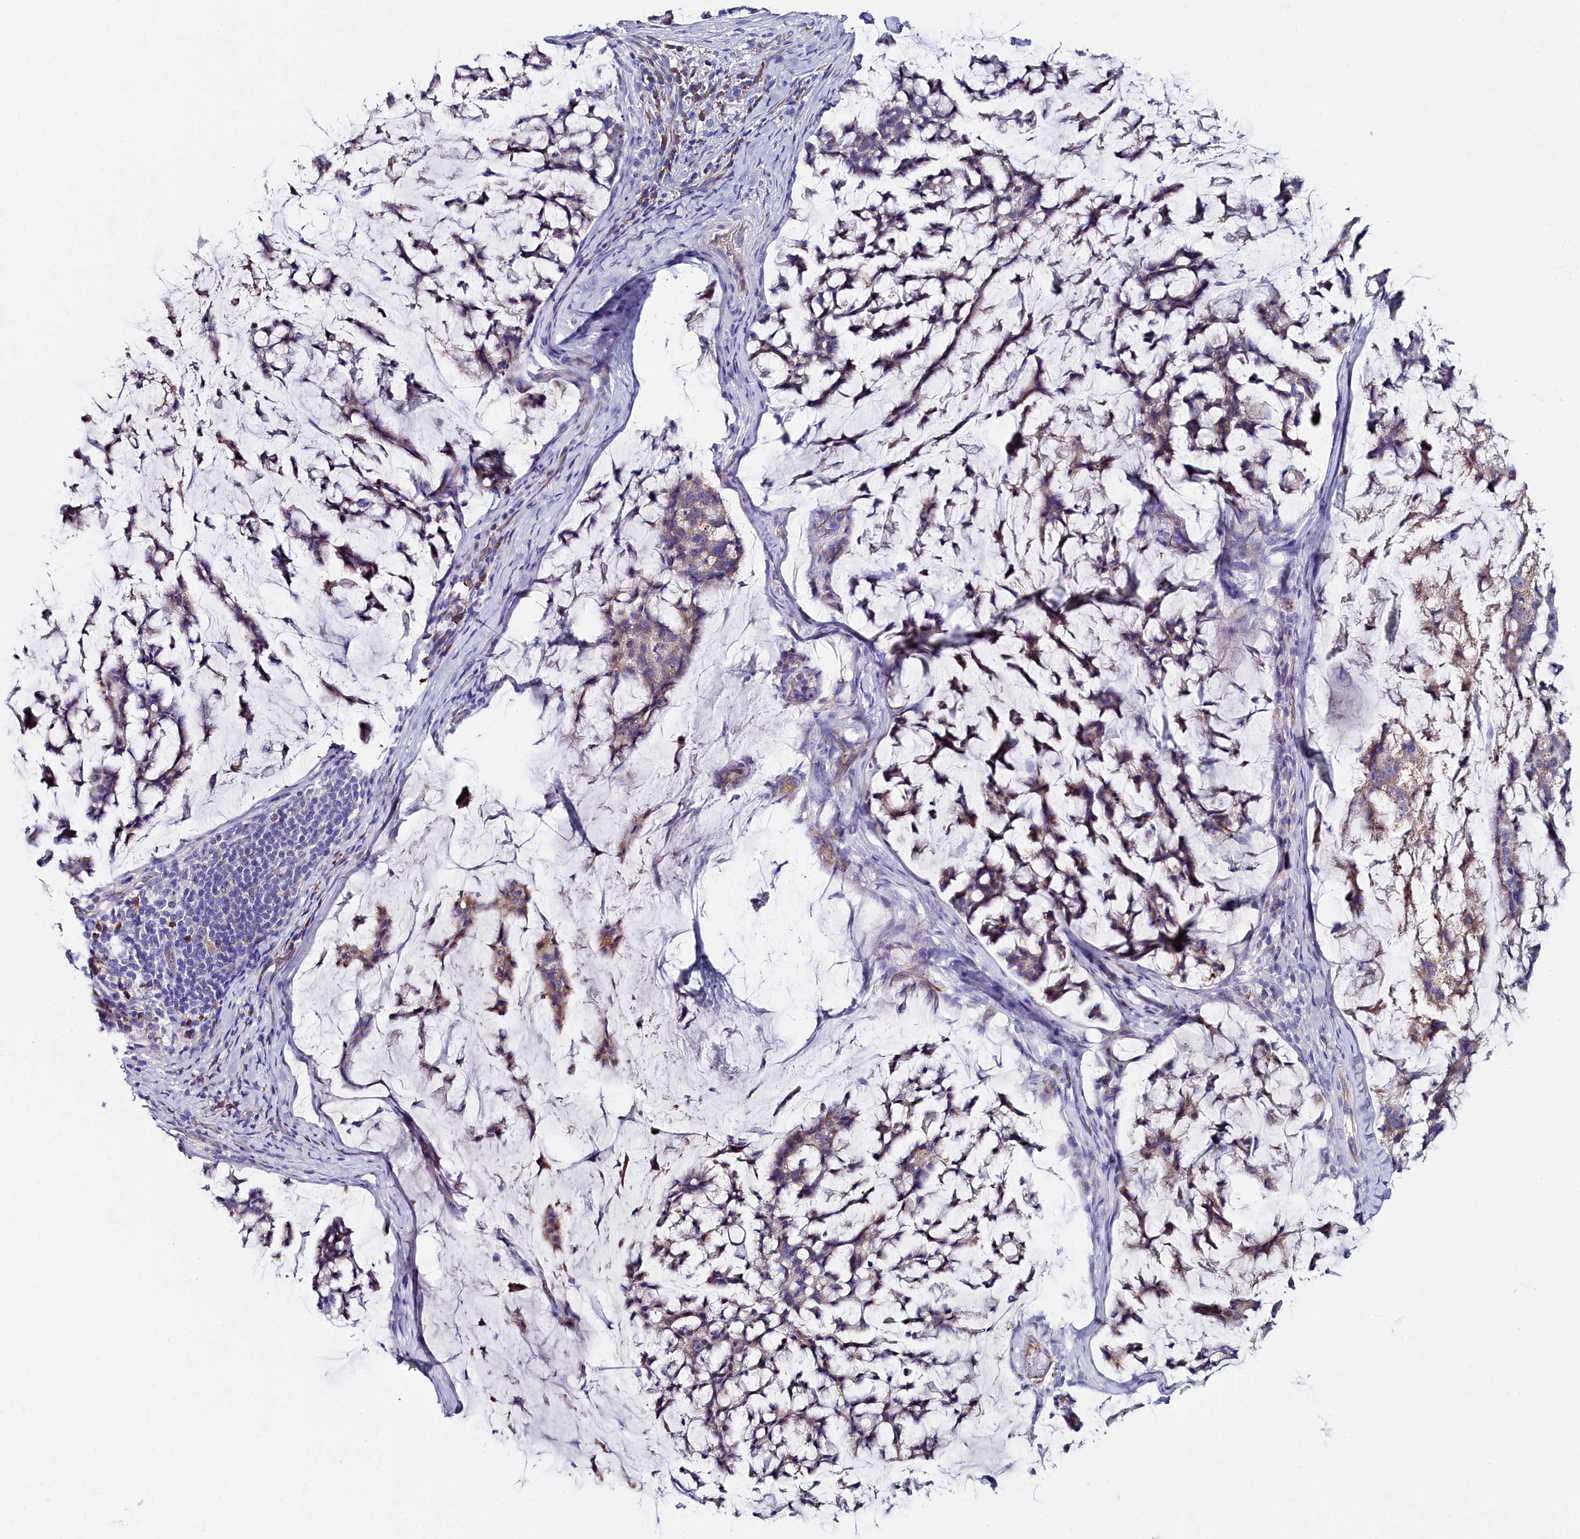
{"staining": {"intensity": "weak", "quantity": "25%-75%", "location": "cytoplasmic/membranous"}, "tissue": "stomach cancer", "cell_type": "Tumor cells", "image_type": "cancer", "snomed": [{"axis": "morphology", "description": "Adenocarcinoma, NOS"}, {"axis": "topography", "description": "Stomach, lower"}], "caption": "IHC histopathology image of neoplastic tissue: stomach cancer (adenocarcinoma) stained using IHC shows low levels of weak protein expression localized specifically in the cytoplasmic/membranous of tumor cells, appearing as a cytoplasmic/membranous brown color.", "gene": "SLC49A3", "patient": {"sex": "male", "age": 67}}